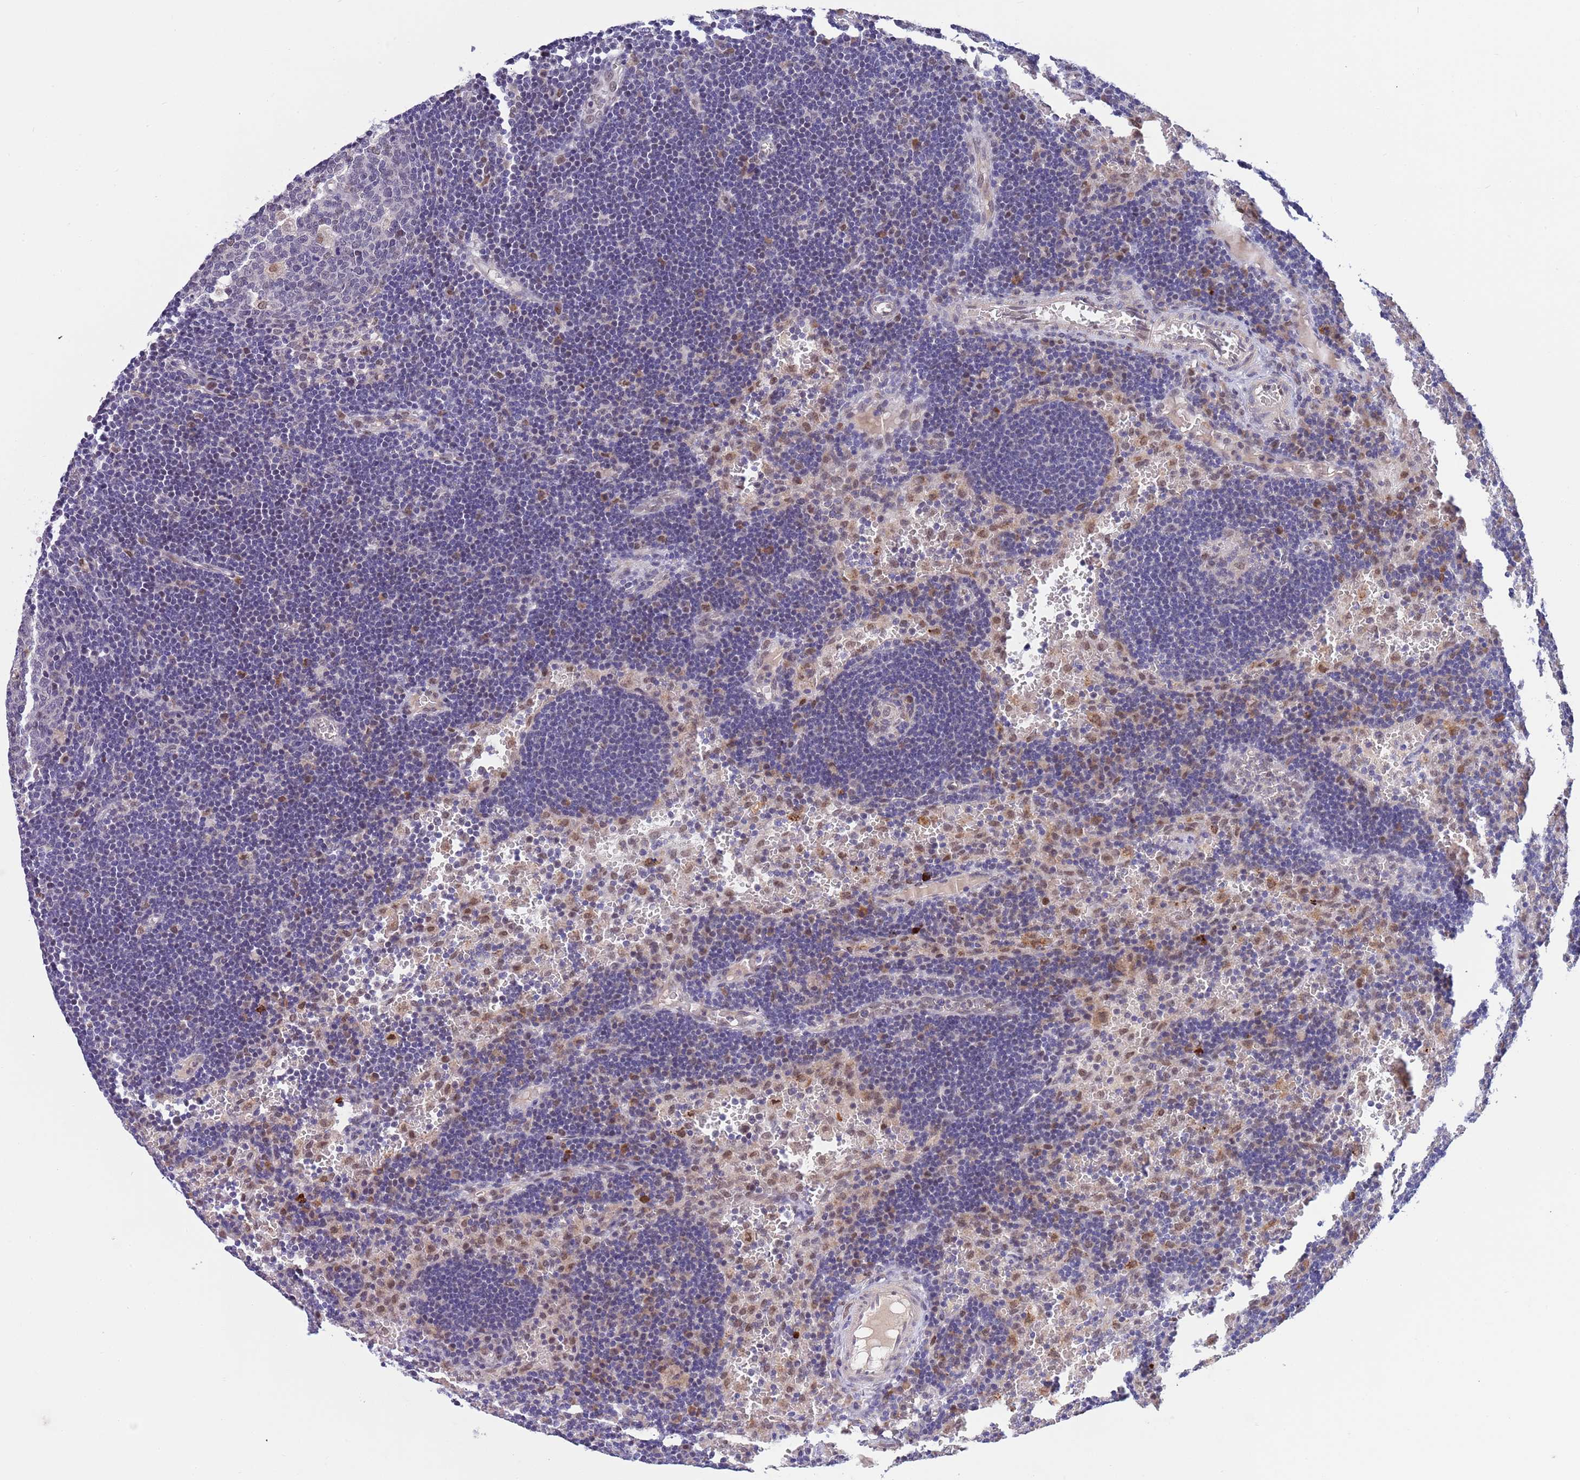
{"staining": {"intensity": "weak", "quantity": "<25%", "location": "nuclear"}, "tissue": "lymph node", "cell_type": "Germinal center cells", "image_type": "normal", "snomed": [{"axis": "morphology", "description": "Normal tissue, NOS"}, {"axis": "topography", "description": "Lymph node"}], "caption": "An IHC micrograph of normal lymph node is shown. There is no staining in germinal center cells of lymph node.", "gene": "NLRP6", "patient": {"sex": "male", "age": 62}}